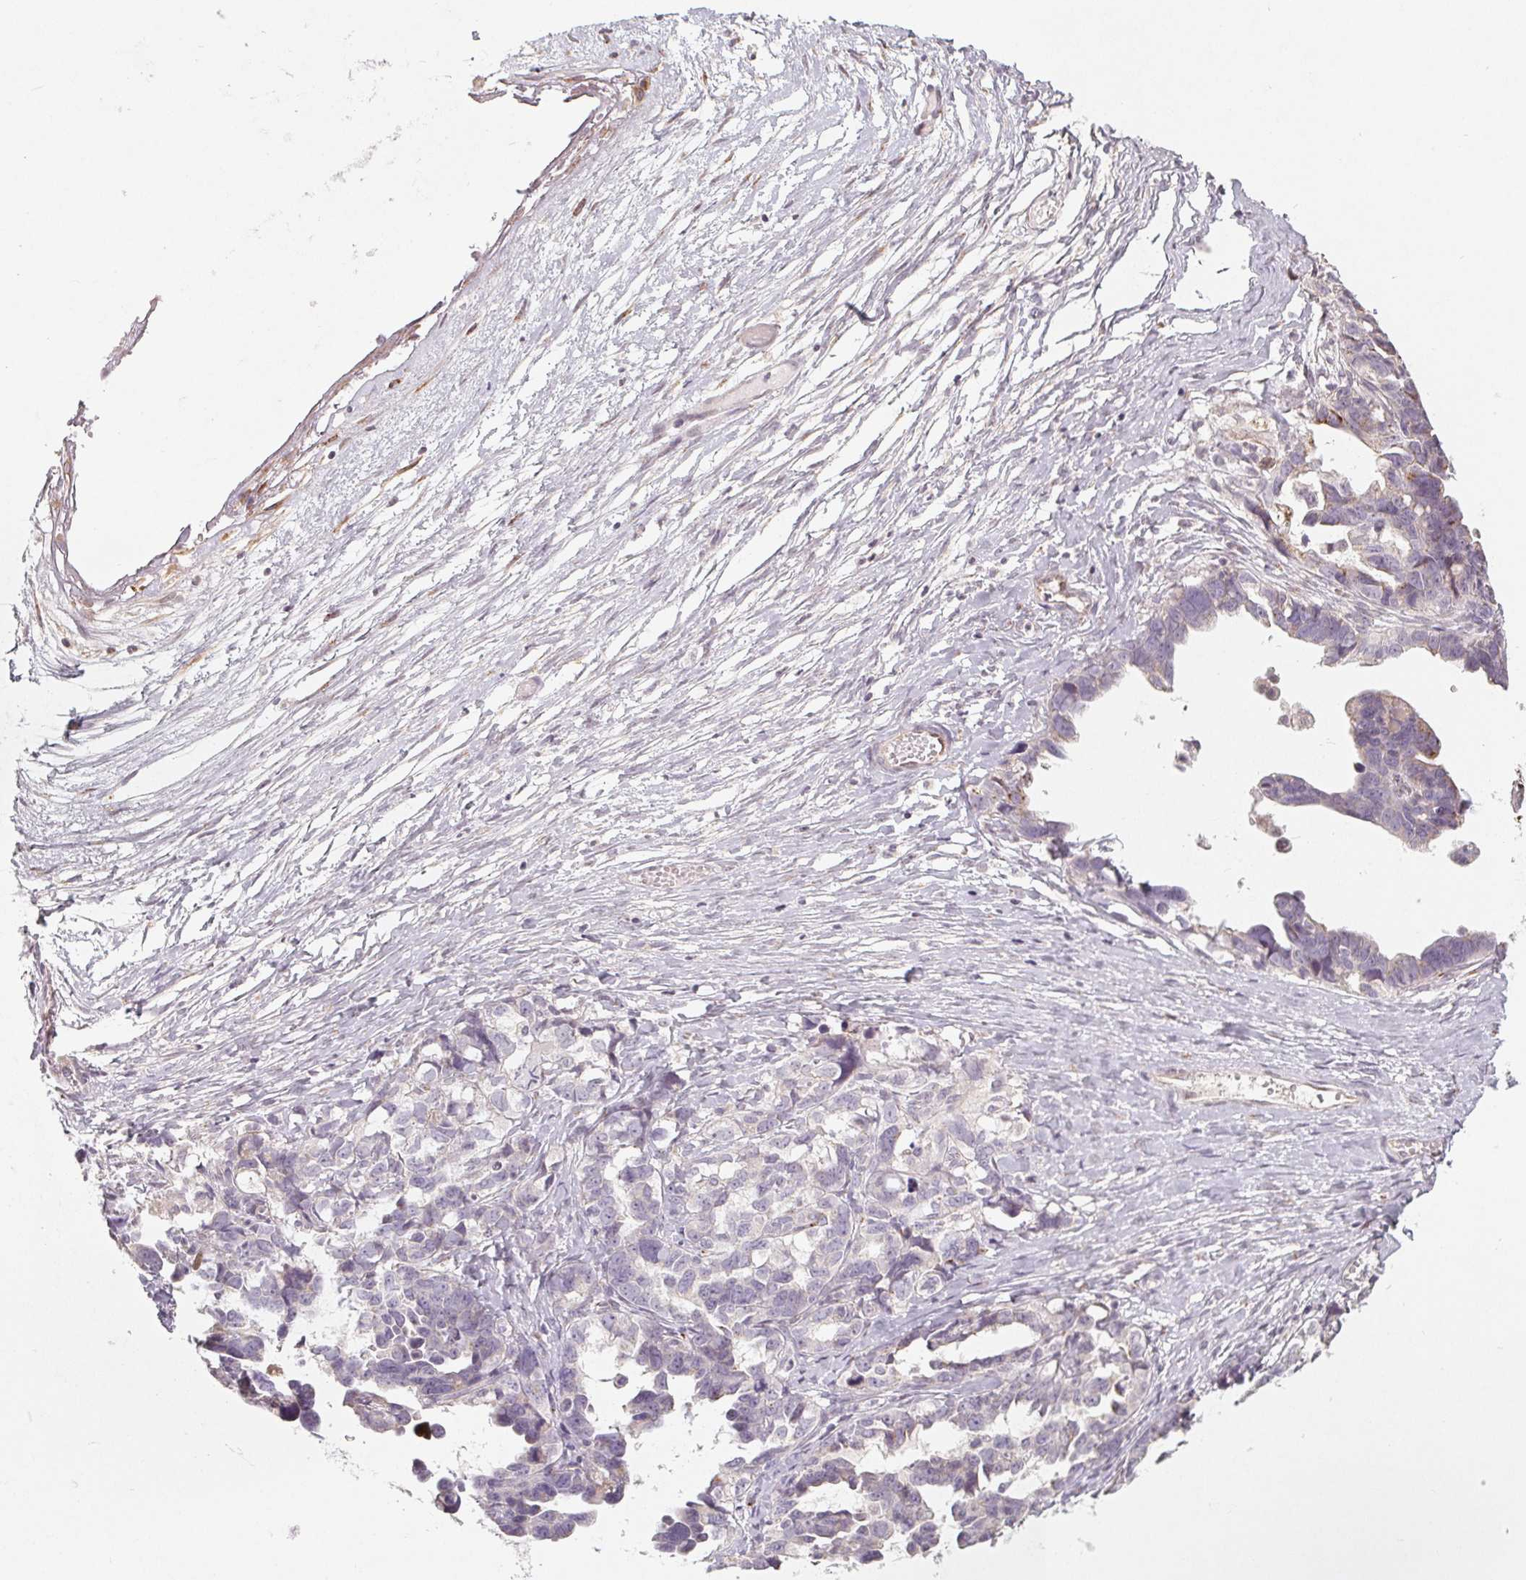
{"staining": {"intensity": "negative", "quantity": "none", "location": "none"}, "tissue": "ovarian cancer", "cell_type": "Tumor cells", "image_type": "cancer", "snomed": [{"axis": "morphology", "description": "Cystadenocarcinoma, serous, NOS"}, {"axis": "topography", "description": "Ovary"}], "caption": "High magnification brightfield microscopy of ovarian cancer stained with DAB (brown) and counterstained with hematoxylin (blue): tumor cells show no significant positivity.", "gene": "TMSB15B", "patient": {"sex": "female", "age": 69}}